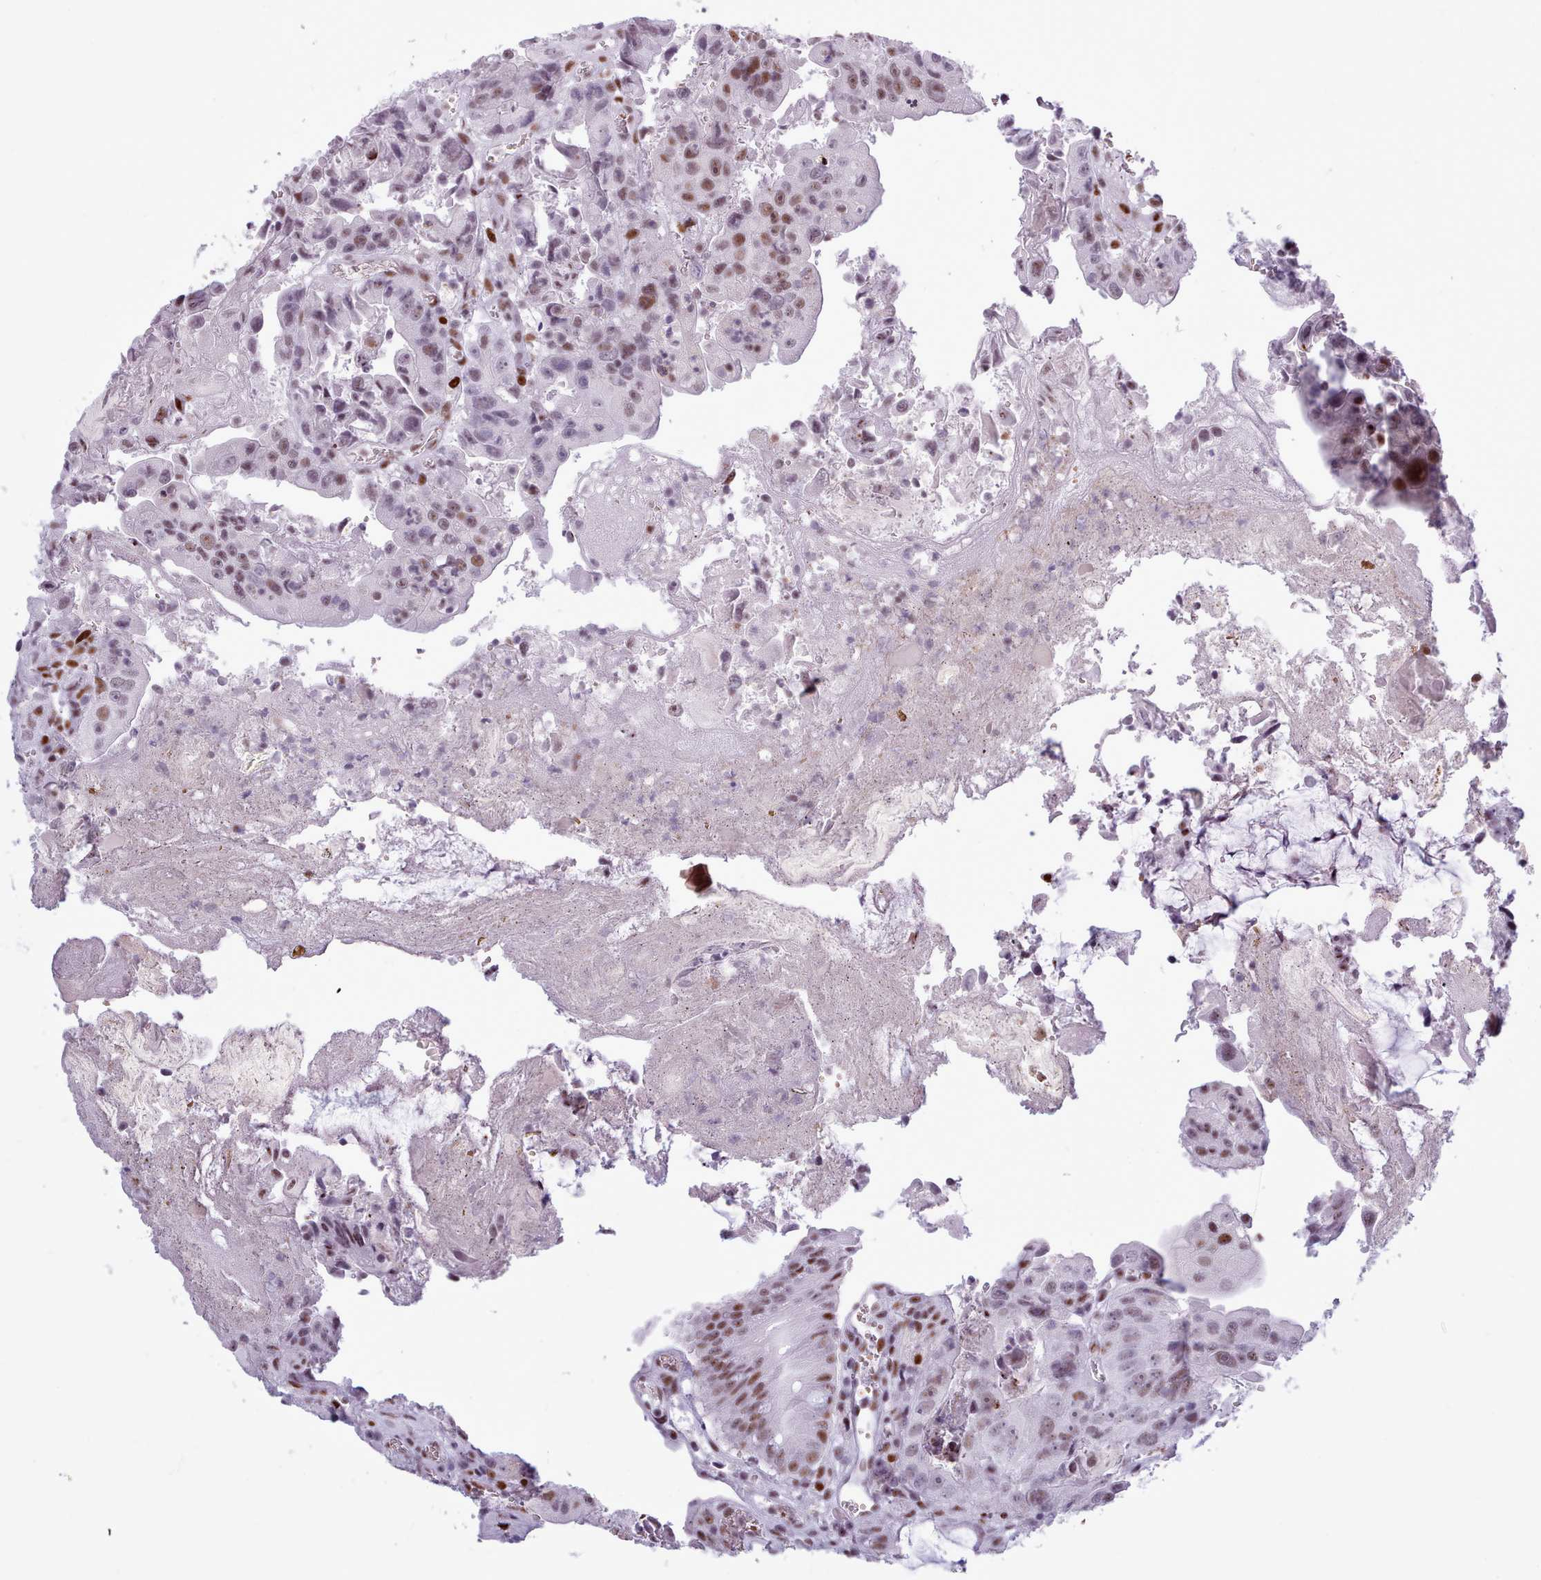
{"staining": {"intensity": "moderate", "quantity": "25%-75%", "location": "nuclear"}, "tissue": "colorectal cancer", "cell_type": "Tumor cells", "image_type": "cancer", "snomed": [{"axis": "morphology", "description": "Adenocarcinoma, NOS"}, {"axis": "topography", "description": "Colon"}], "caption": "Tumor cells show medium levels of moderate nuclear positivity in approximately 25%-75% of cells in human colorectal adenocarcinoma.", "gene": "SRSF4", "patient": {"sex": "female", "age": 86}}